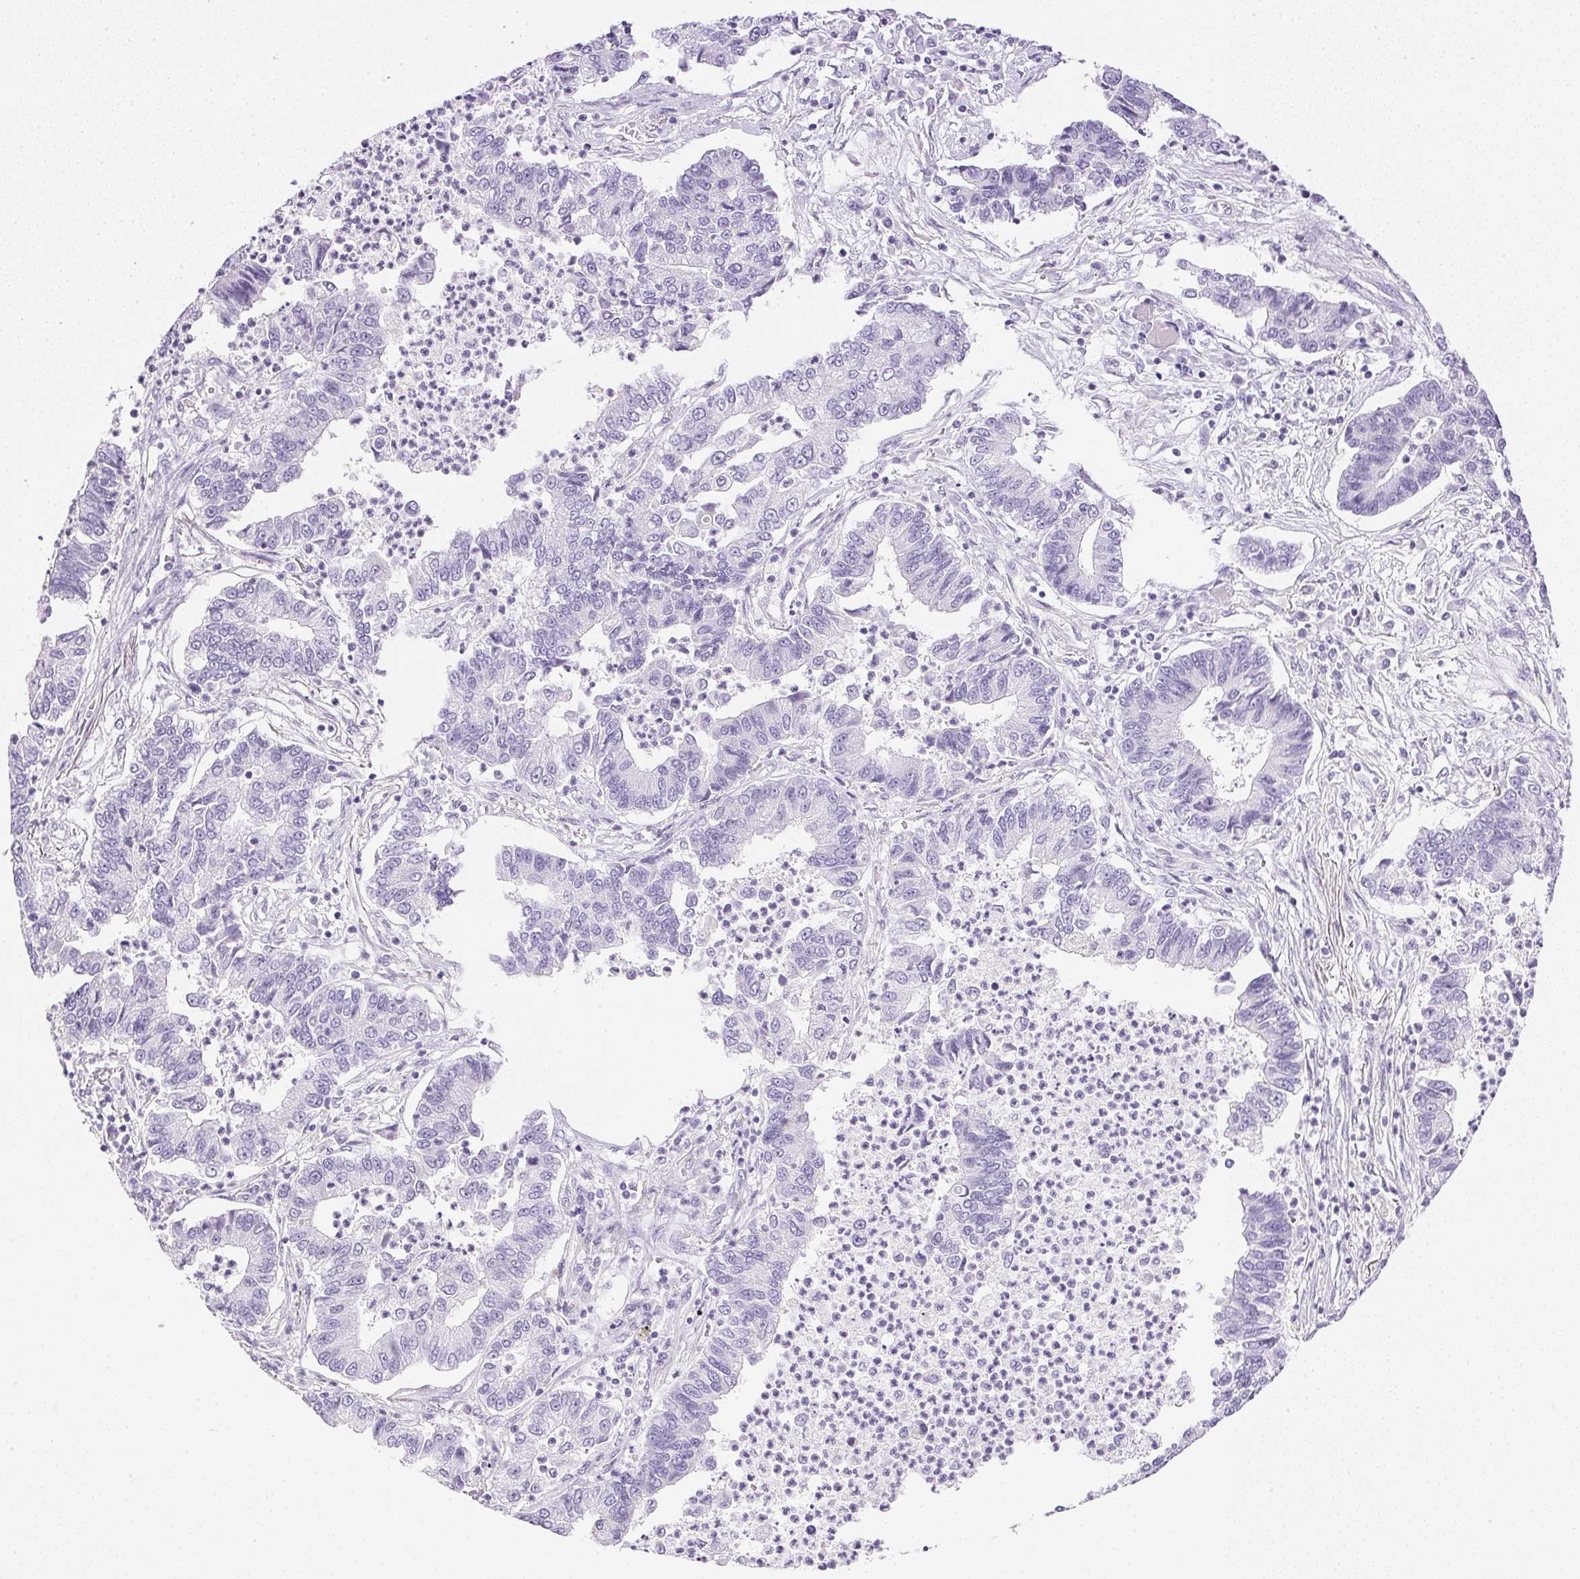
{"staining": {"intensity": "negative", "quantity": "none", "location": "none"}, "tissue": "lung cancer", "cell_type": "Tumor cells", "image_type": "cancer", "snomed": [{"axis": "morphology", "description": "Adenocarcinoma, NOS"}, {"axis": "topography", "description": "Lung"}], "caption": "DAB immunohistochemical staining of lung adenocarcinoma reveals no significant positivity in tumor cells.", "gene": "CTRL", "patient": {"sex": "female", "age": 57}}